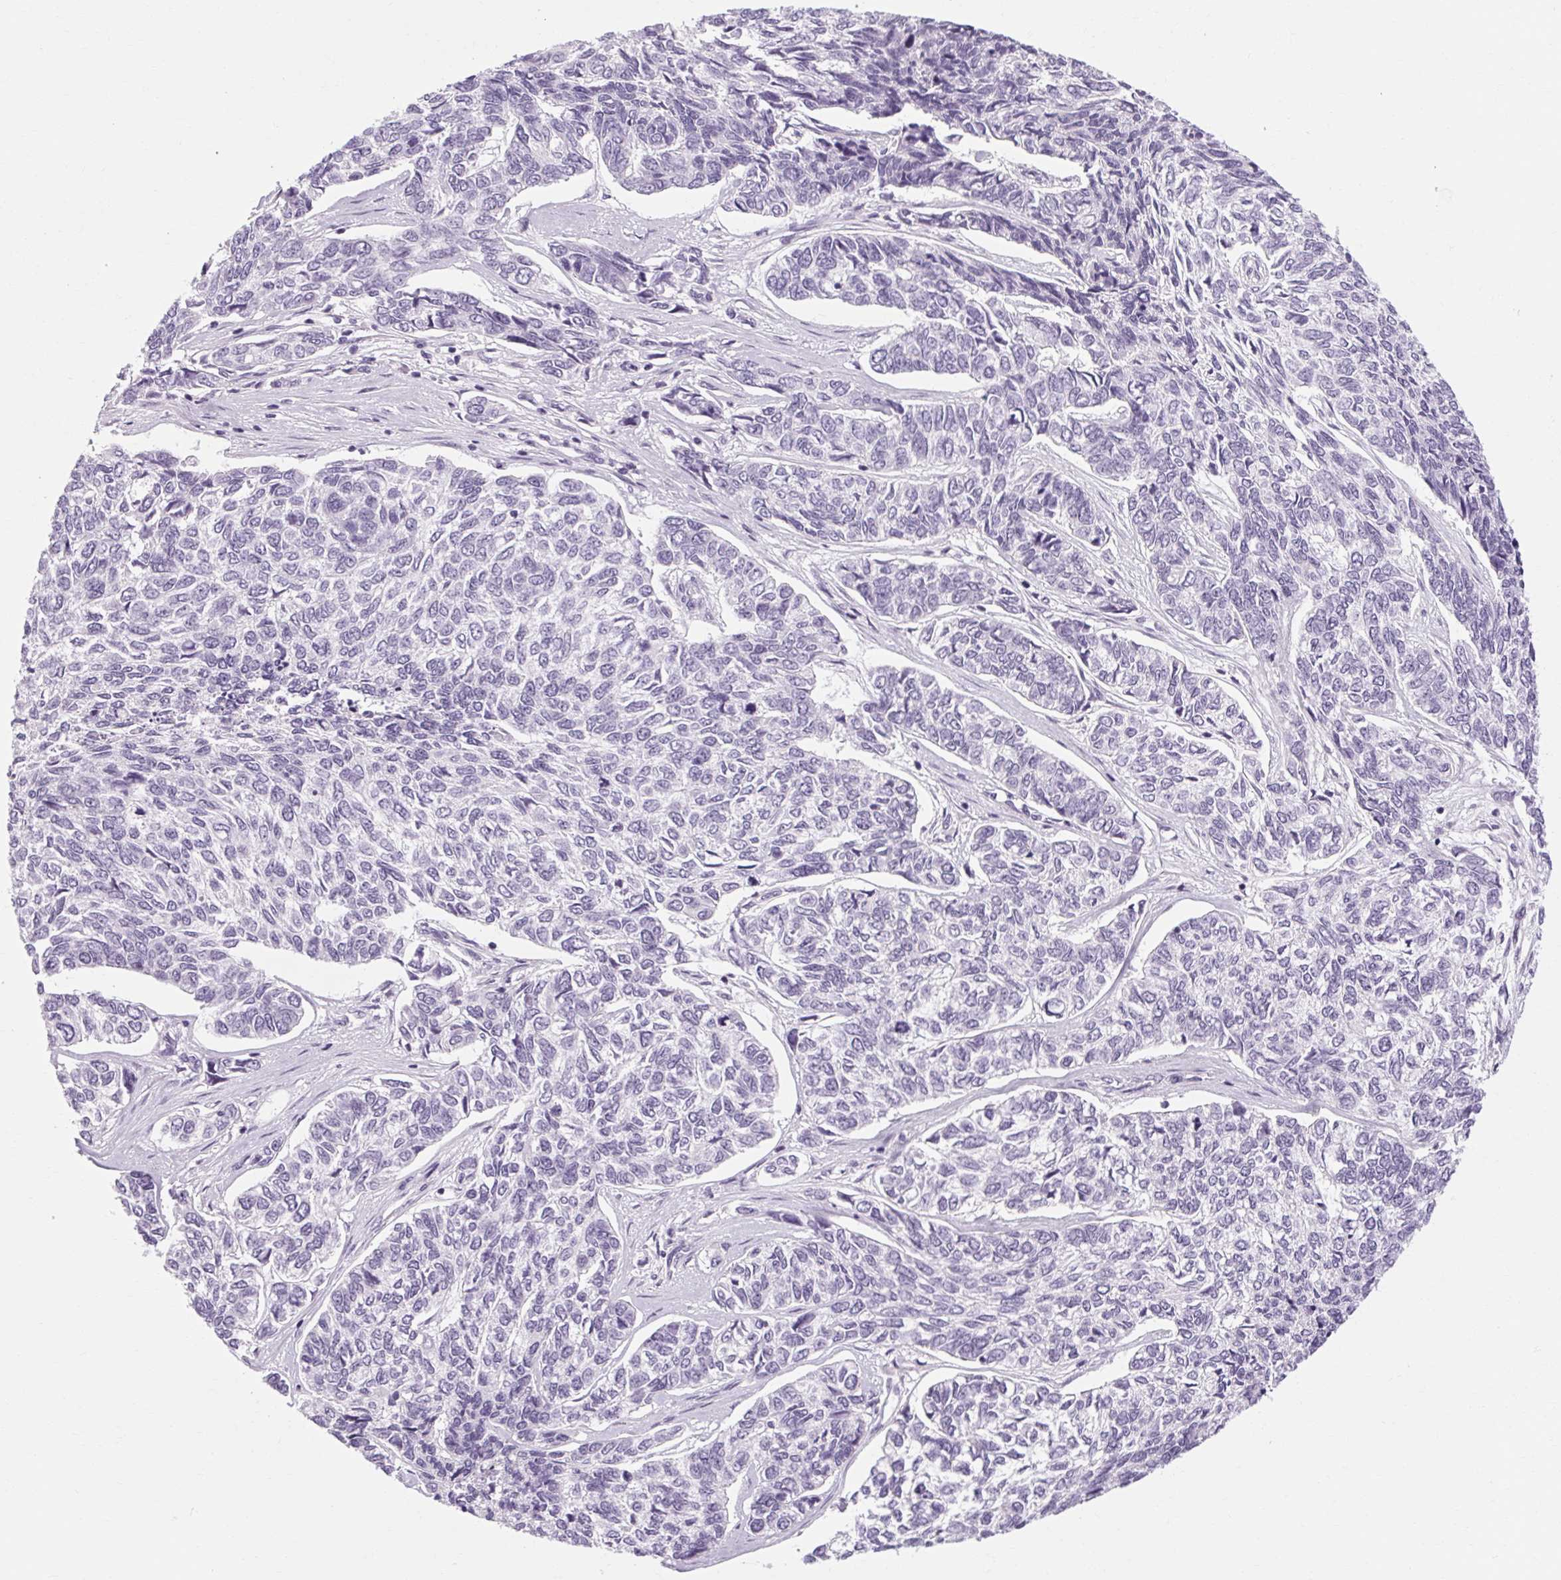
{"staining": {"intensity": "negative", "quantity": "none", "location": "none"}, "tissue": "skin cancer", "cell_type": "Tumor cells", "image_type": "cancer", "snomed": [{"axis": "morphology", "description": "Basal cell carcinoma"}, {"axis": "topography", "description": "Skin"}], "caption": "Tumor cells are negative for protein expression in human skin basal cell carcinoma.", "gene": "POMC", "patient": {"sex": "female", "age": 65}}